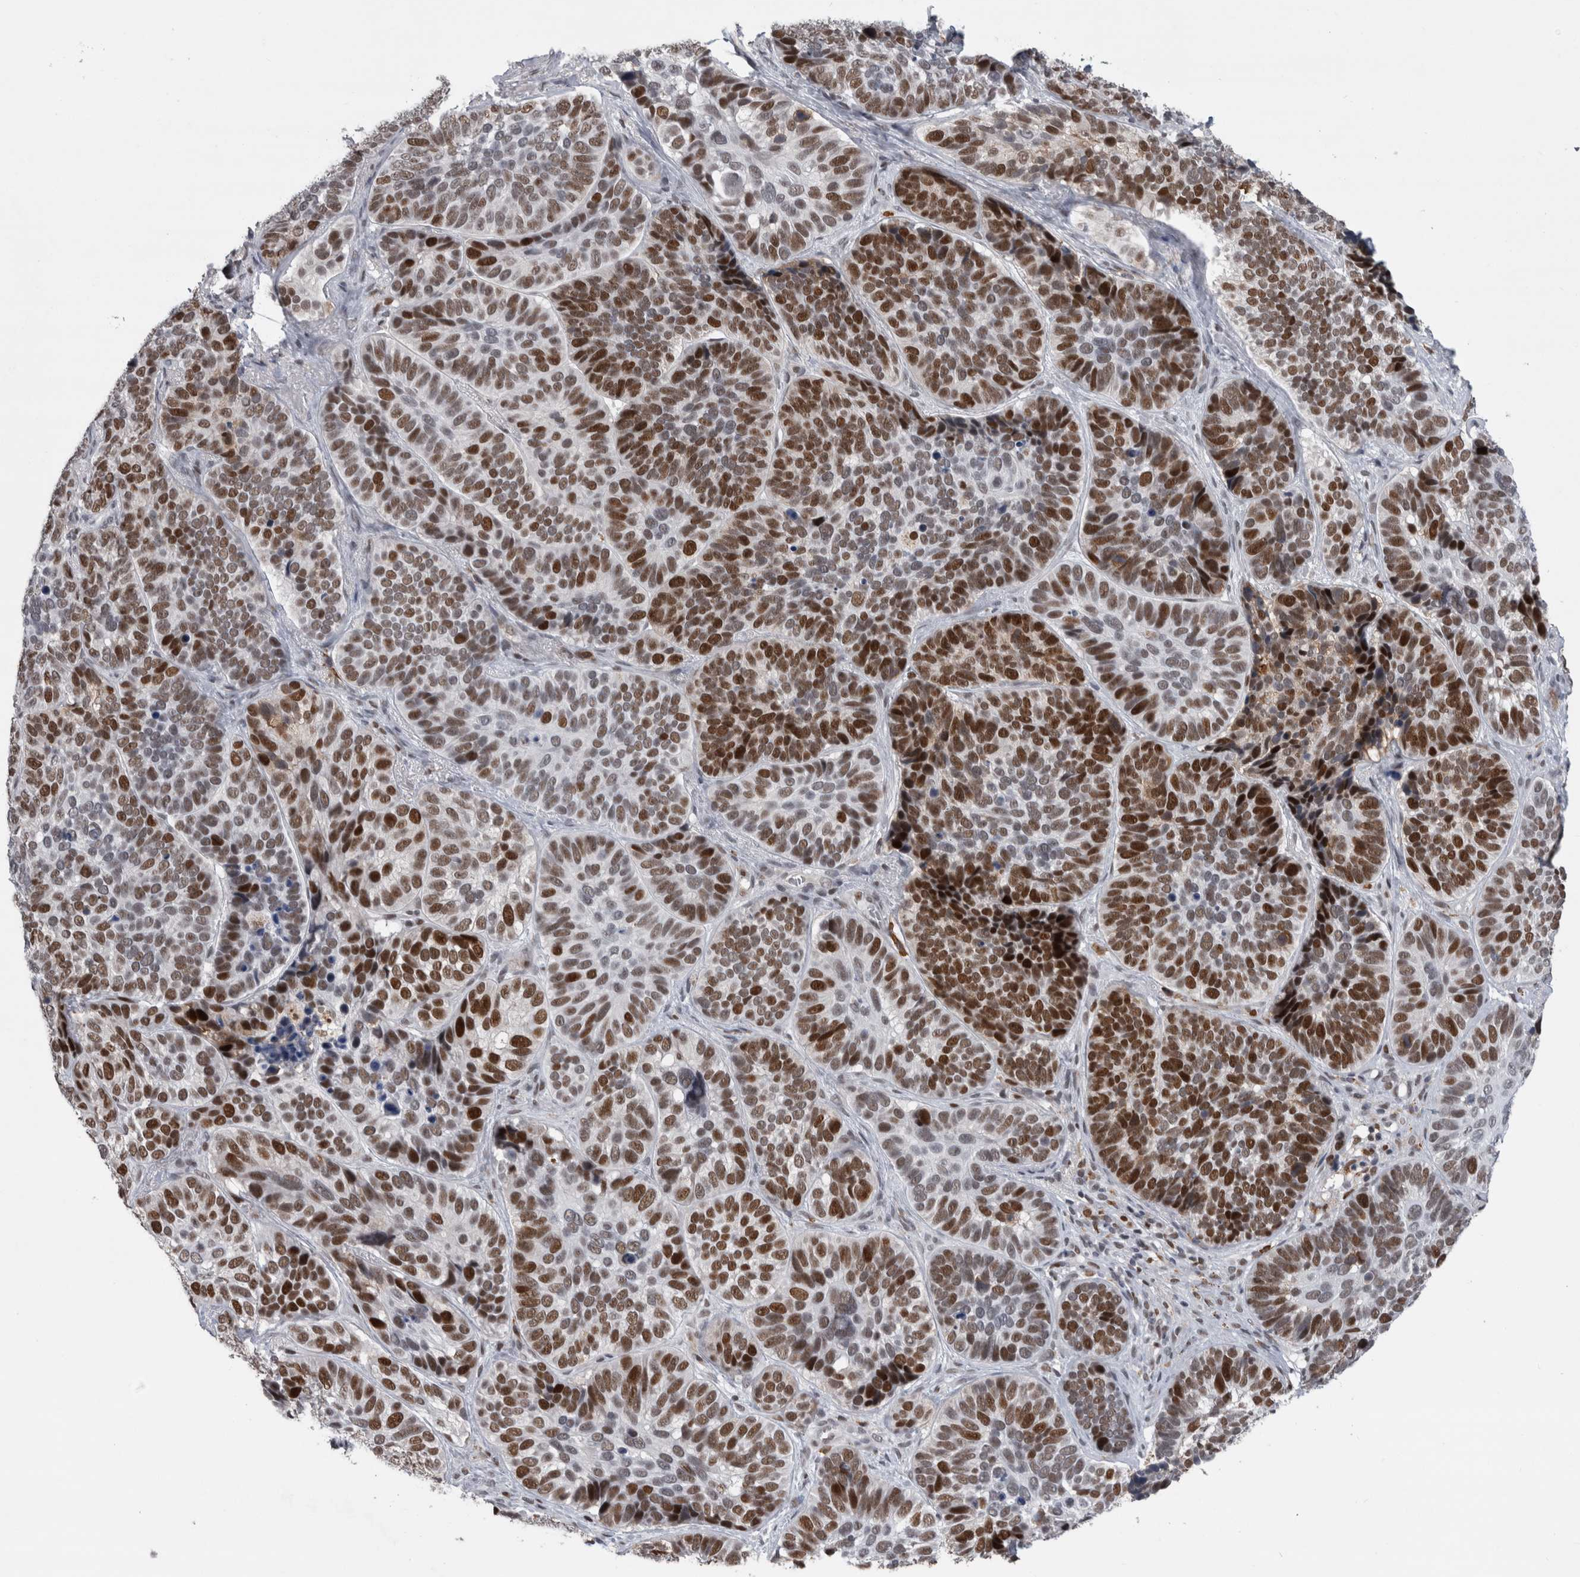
{"staining": {"intensity": "strong", "quantity": ">75%", "location": "nuclear"}, "tissue": "skin cancer", "cell_type": "Tumor cells", "image_type": "cancer", "snomed": [{"axis": "morphology", "description": "Basal cell carcinoma"}, {"axis": "topography", "description": "Skin"}], "caption": "A histopathology image of skin basal cell carcinoma stained for a protein exhibits strong nuclear brown staining in tumor cells.", "gene": "POLD2", "patient": {"sex": "male", "age": 62}}